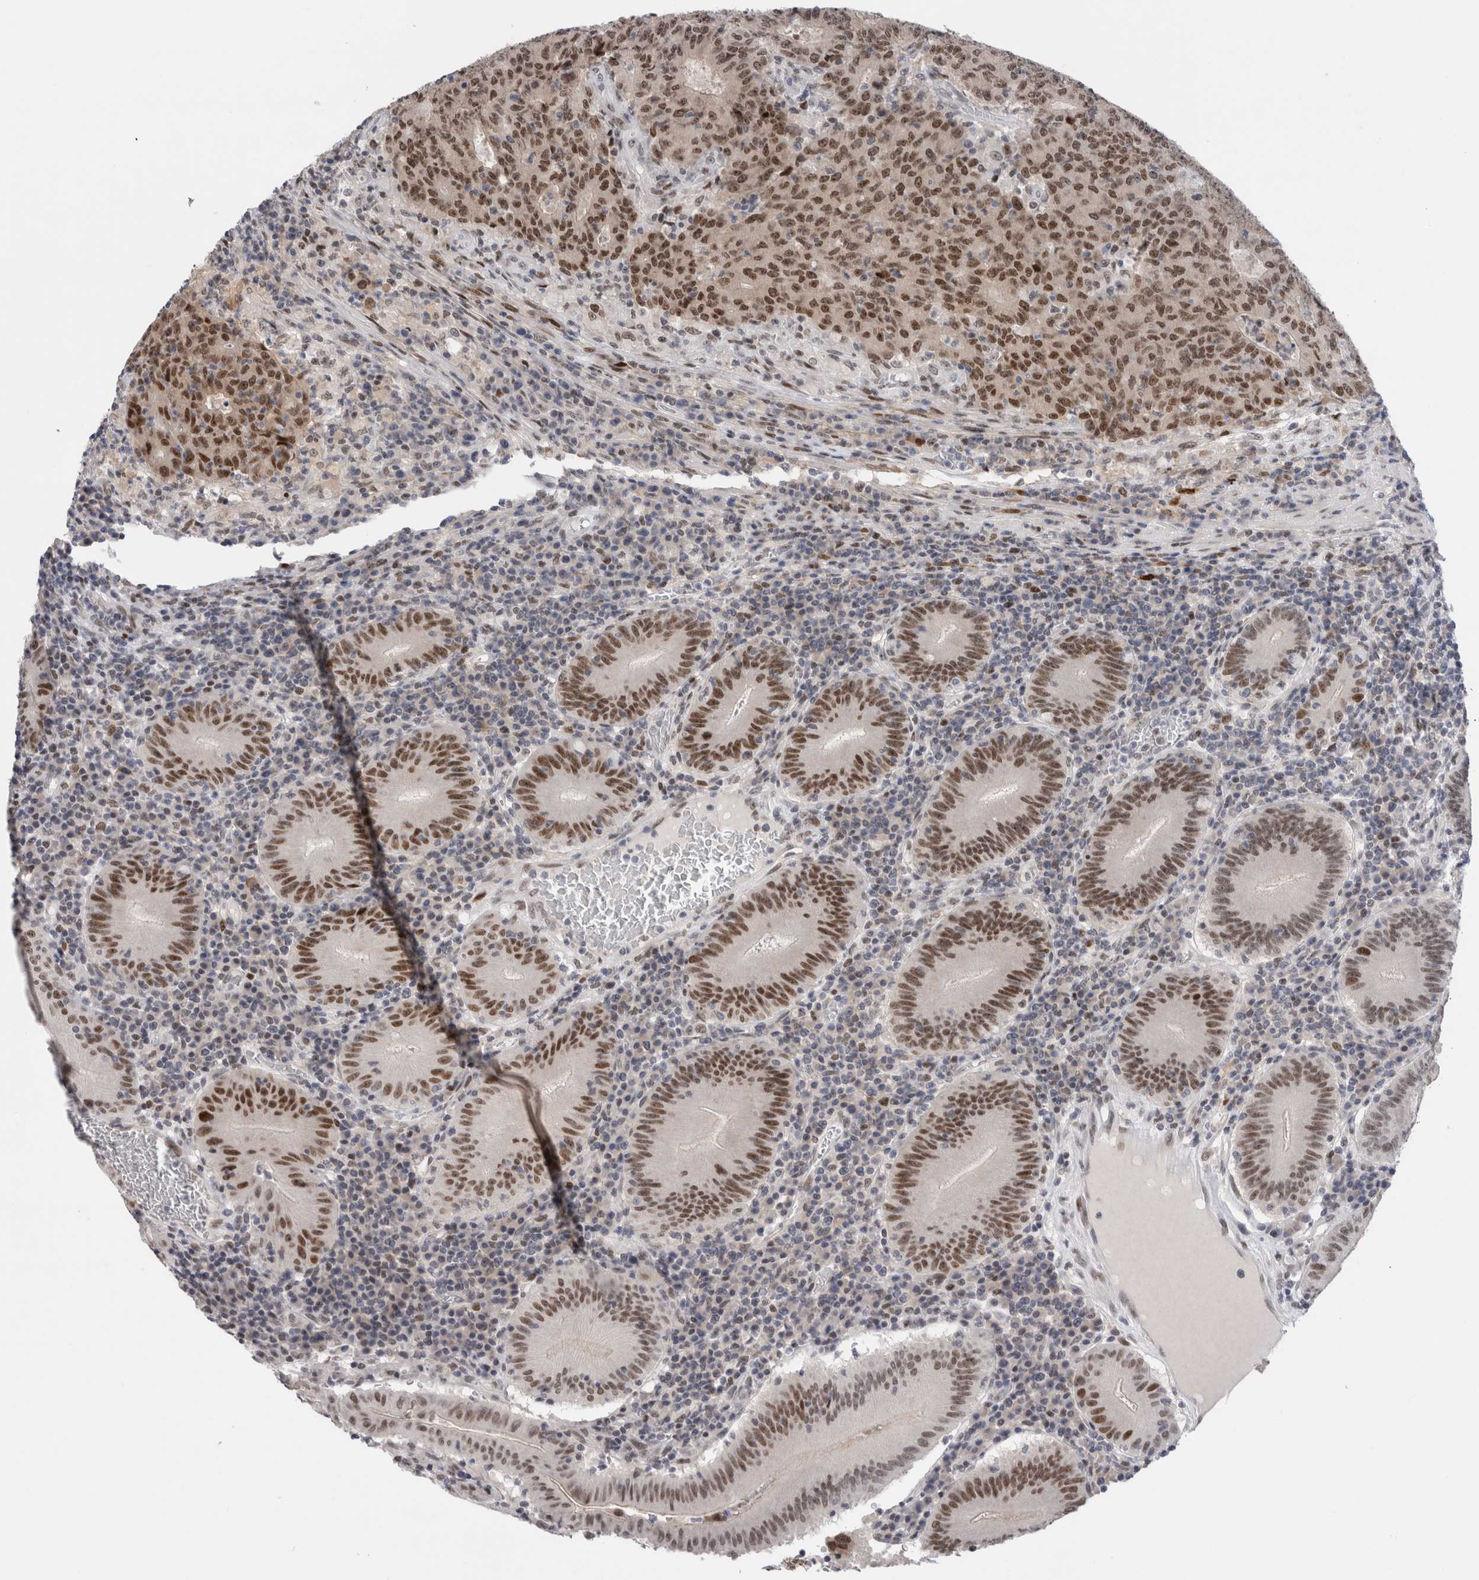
{"staining": {"intensity": "moderate", "quantity": ">75%", "location": "nuclear"}, "tissue": "colorectal cancer", "cell_type": "Tumor cells", "image_type": "cancer", "snomed": [{"axis": "morphology", "description": "Adenocarcinoma, NOS"}, {"axis": "topography", "description": "Colon"}], "caption": "Tumor cells exhibit moderate nuclear expression in approximately >75% of cells in colorectal adenocarcinoma. The staining is performed using DAB (3,3'-diaminobenzidine) brown chromogen to label protein expression. The nuclei are counter-stained blue using hematoxylin.", "gene": "ZNF521", "patient": {"sex": "female", "age": 75}}